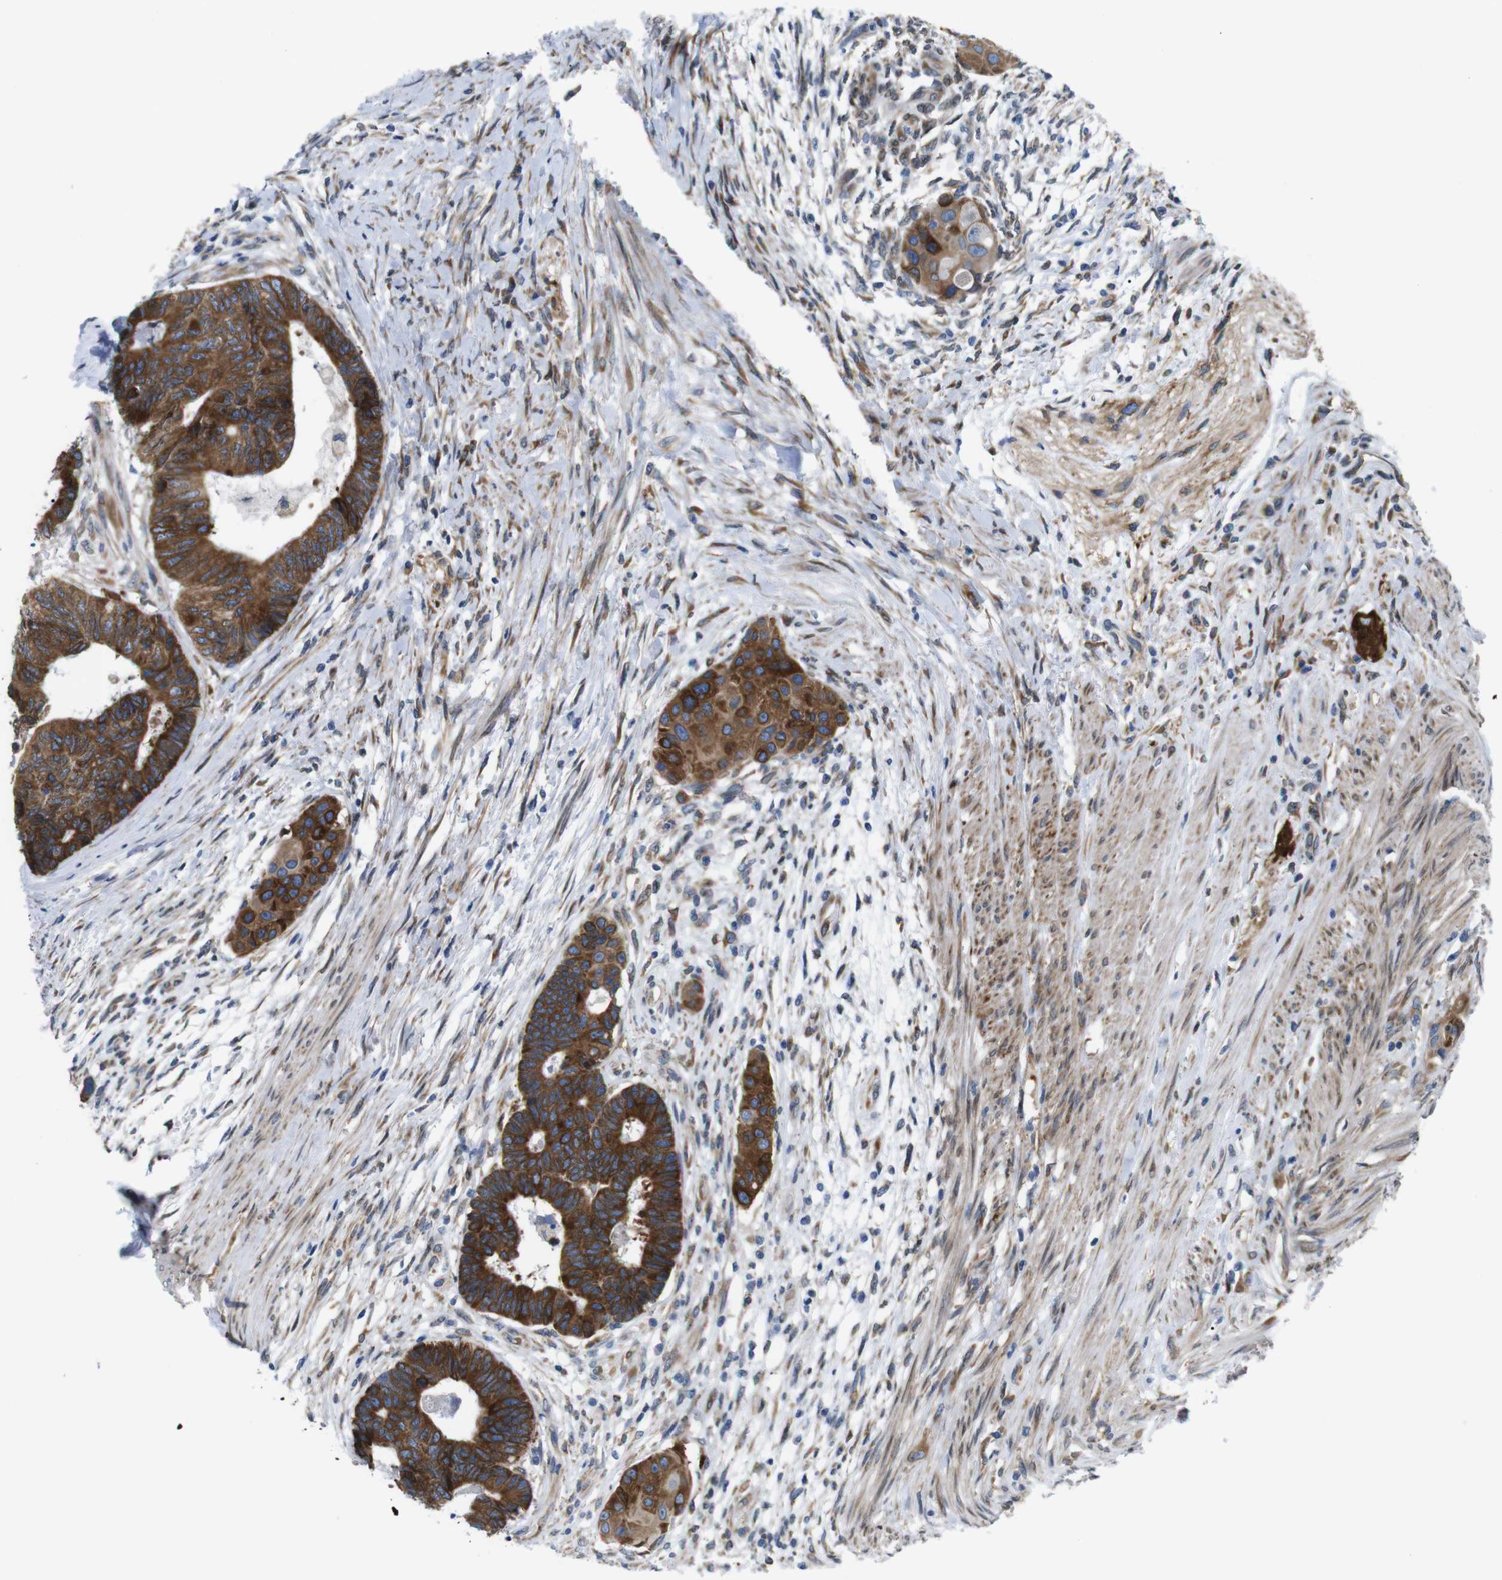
{"staining": {"intensity": "strong", "quantity": ">75%", "location": "cytoplasmic/membranous"}, "tissue": "colorectal cancer", "cell_type": "Tumor cells", "image_type": "cancer", "snomed": [{"axis": "morphology", "description": "Adenocarcinoma, NOS"}, {"axis": "topography", "description": "Rectum"}], "caption": "Colorectal adenocarcinoma was stained to show a protein in brown. There is high levels of strong cytoplasmic/membranous staining in about >75% of tumor cells.", "gene": "HACD3", "patient": {"sex": "male", "age": 51}}